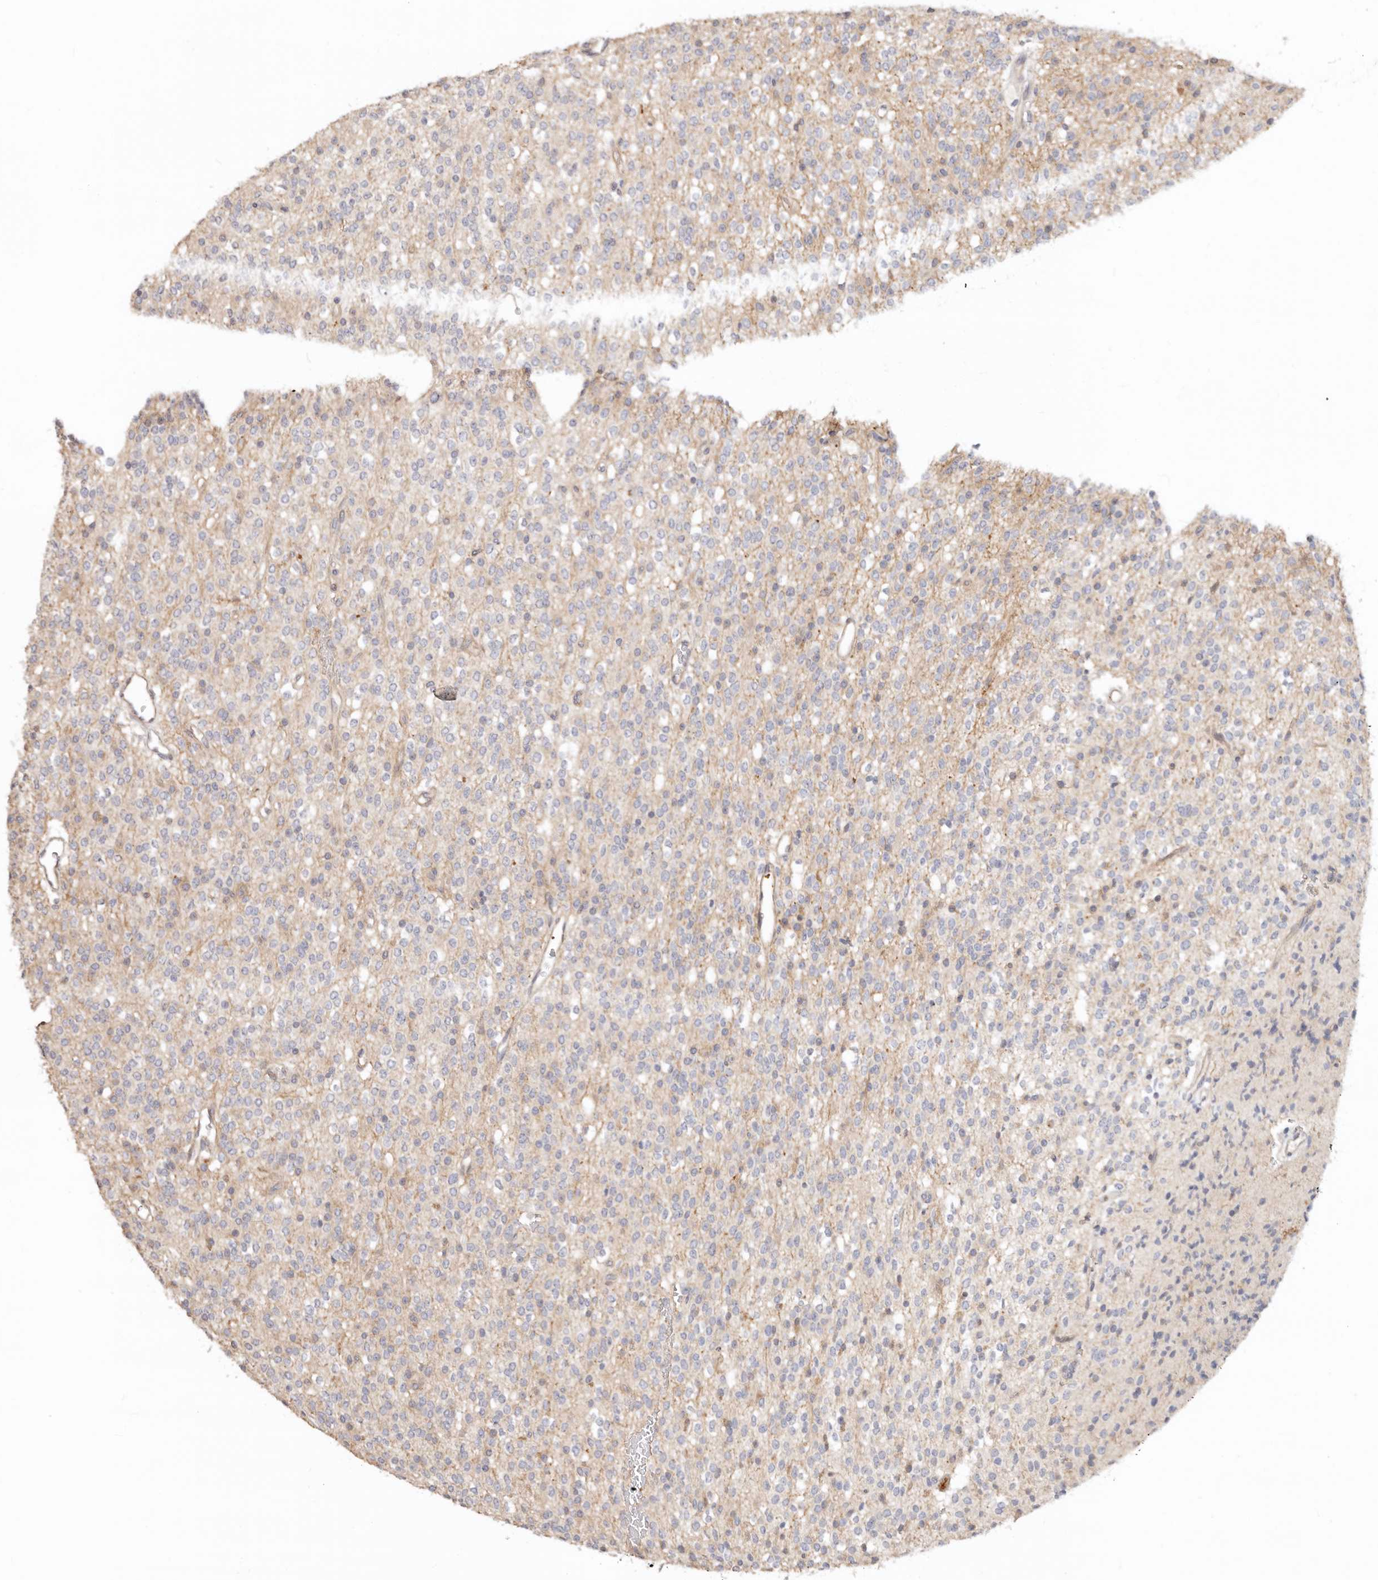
{"staining": {"intensity": "negative", "quantity": "none", "location": "none"}, "tissue": "glioma", "cell_type": "Tumor cells", "image_type": "cancer", "snomed": [{"axis": "morphology", "description": "Glioma, malignant, High grade"}, {"axis": "topography", "description": "Brain"}], "caption": "DAB (3,3'-diaminobenzidine) immunohistochemical staining of human glioma demonstrates no significant expression in tumor cells. (IHC, brightfield microscopy, high magnification).", "gene": "ZRANB1", "patient": {"sex": "male", "age": 34}}